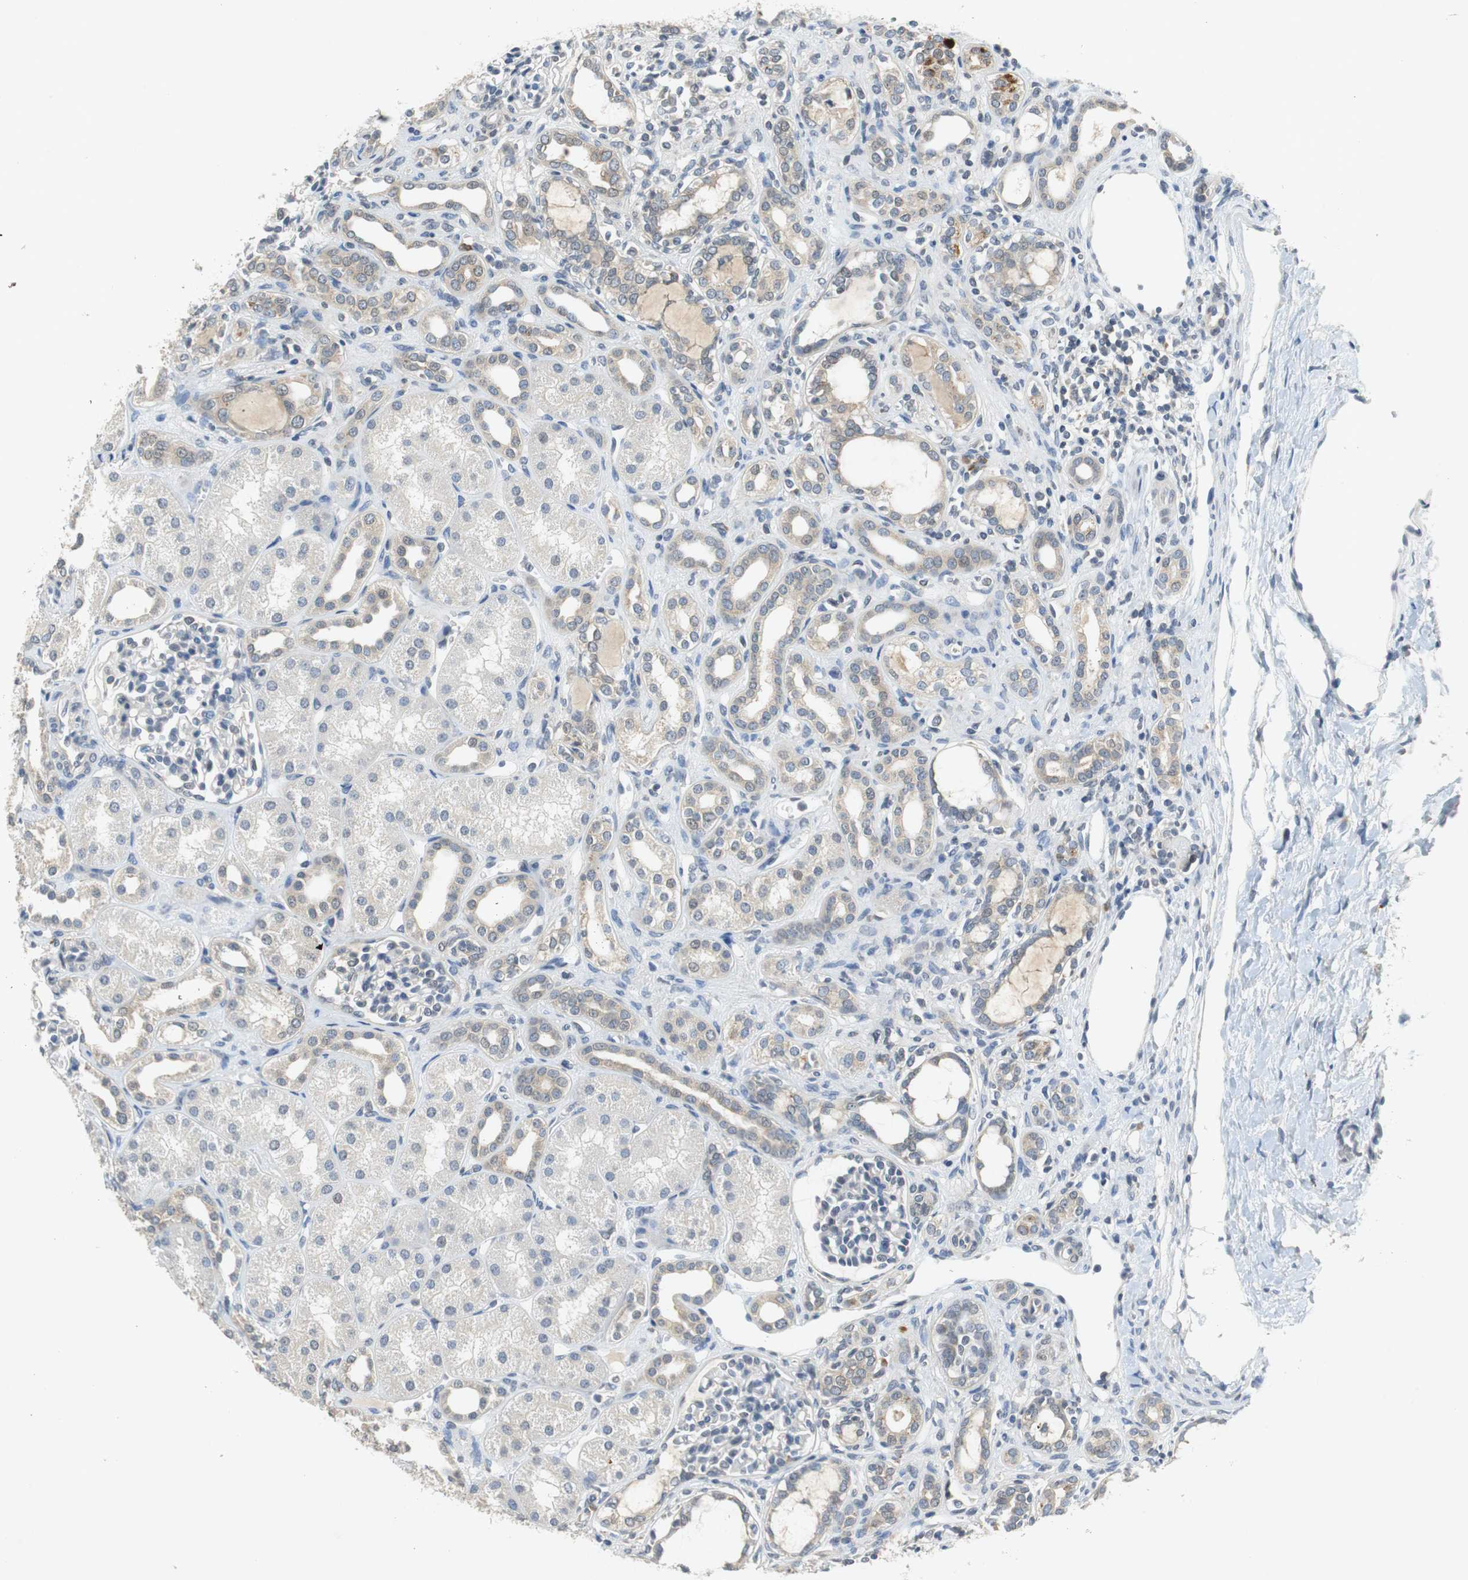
{"staining": {"intensity": "weak", "quantity": "25%-75%", "location": "cytoplasmic/membranous"}, "tissue": "kidney", "cell_type": "Cells in glomeruli", "image_type": "normal", "snomed": [{"axis": "morphology", "description": "Normal tissue, NOS"}, {"axis": "topography", "description": "Kidney"}], "caption": "Immunohistochemistry (DAB) staining of benign kidney exhibits weak cytoplasmic/membranous protein staining in about 25%-75% of cells in glomeruli.", "gene": "GLCCI1", "patient": {"sex": "male", "age": 7}}